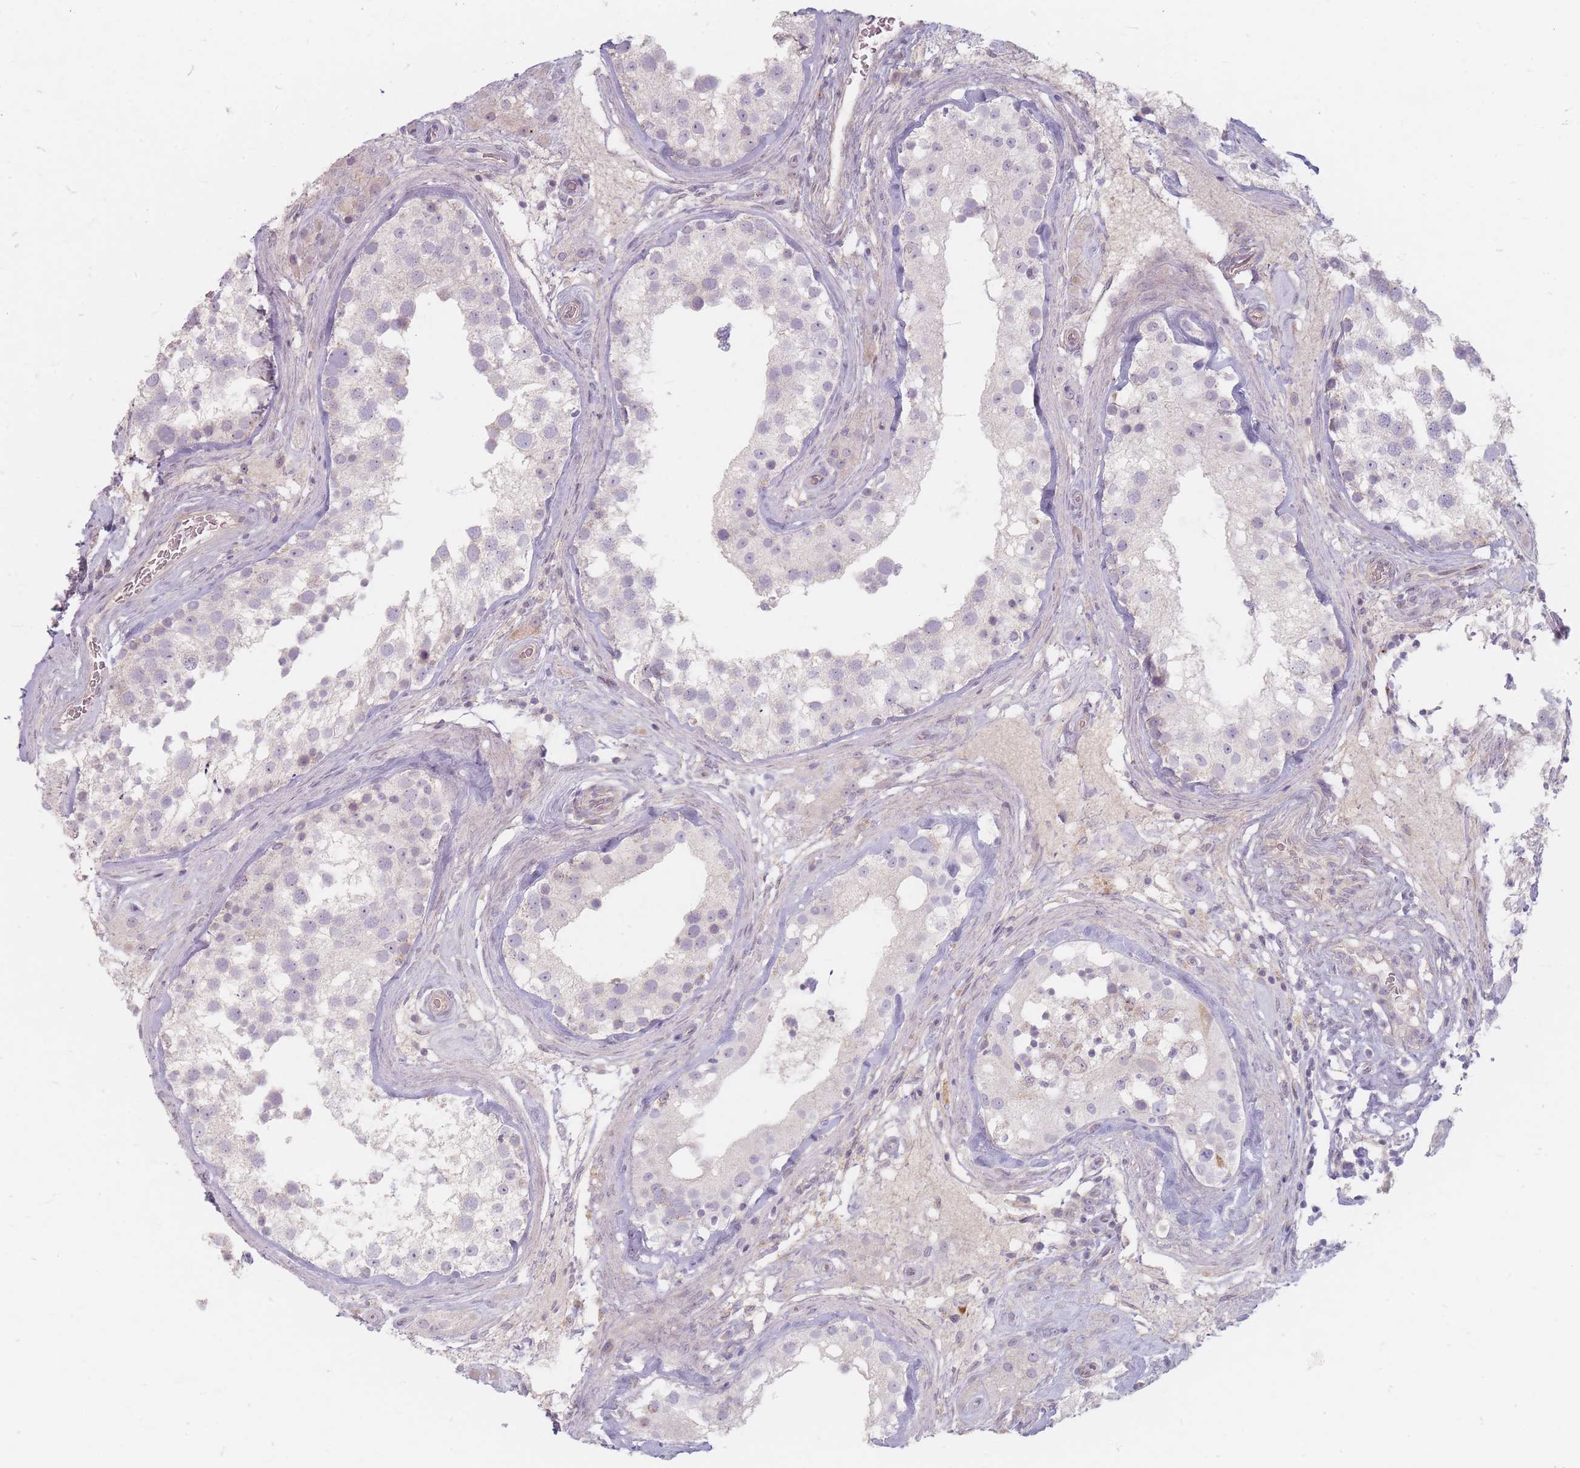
{"staining": {"intensity": "moderate", "quantity": "<25%", "location": "cytoplasmic/membranous"}, "tissue": "testis", "cell_type": "Cells in seminiferous ducts", "image_type": "normal", "snomed": [{"axis": "morphology", "description": "Normal tissue, NOS"}, {"axis": "topography", "description": "Testis"}], "caption": "DAB immunohistochemical staining of unremarkable testis reveals moderate cytoplasmic/membranous protein expression in about <25% of cells in seminiferous ducts.", "gene": "CHCHD7", "patient": {"sex": "male", "age": 46}}